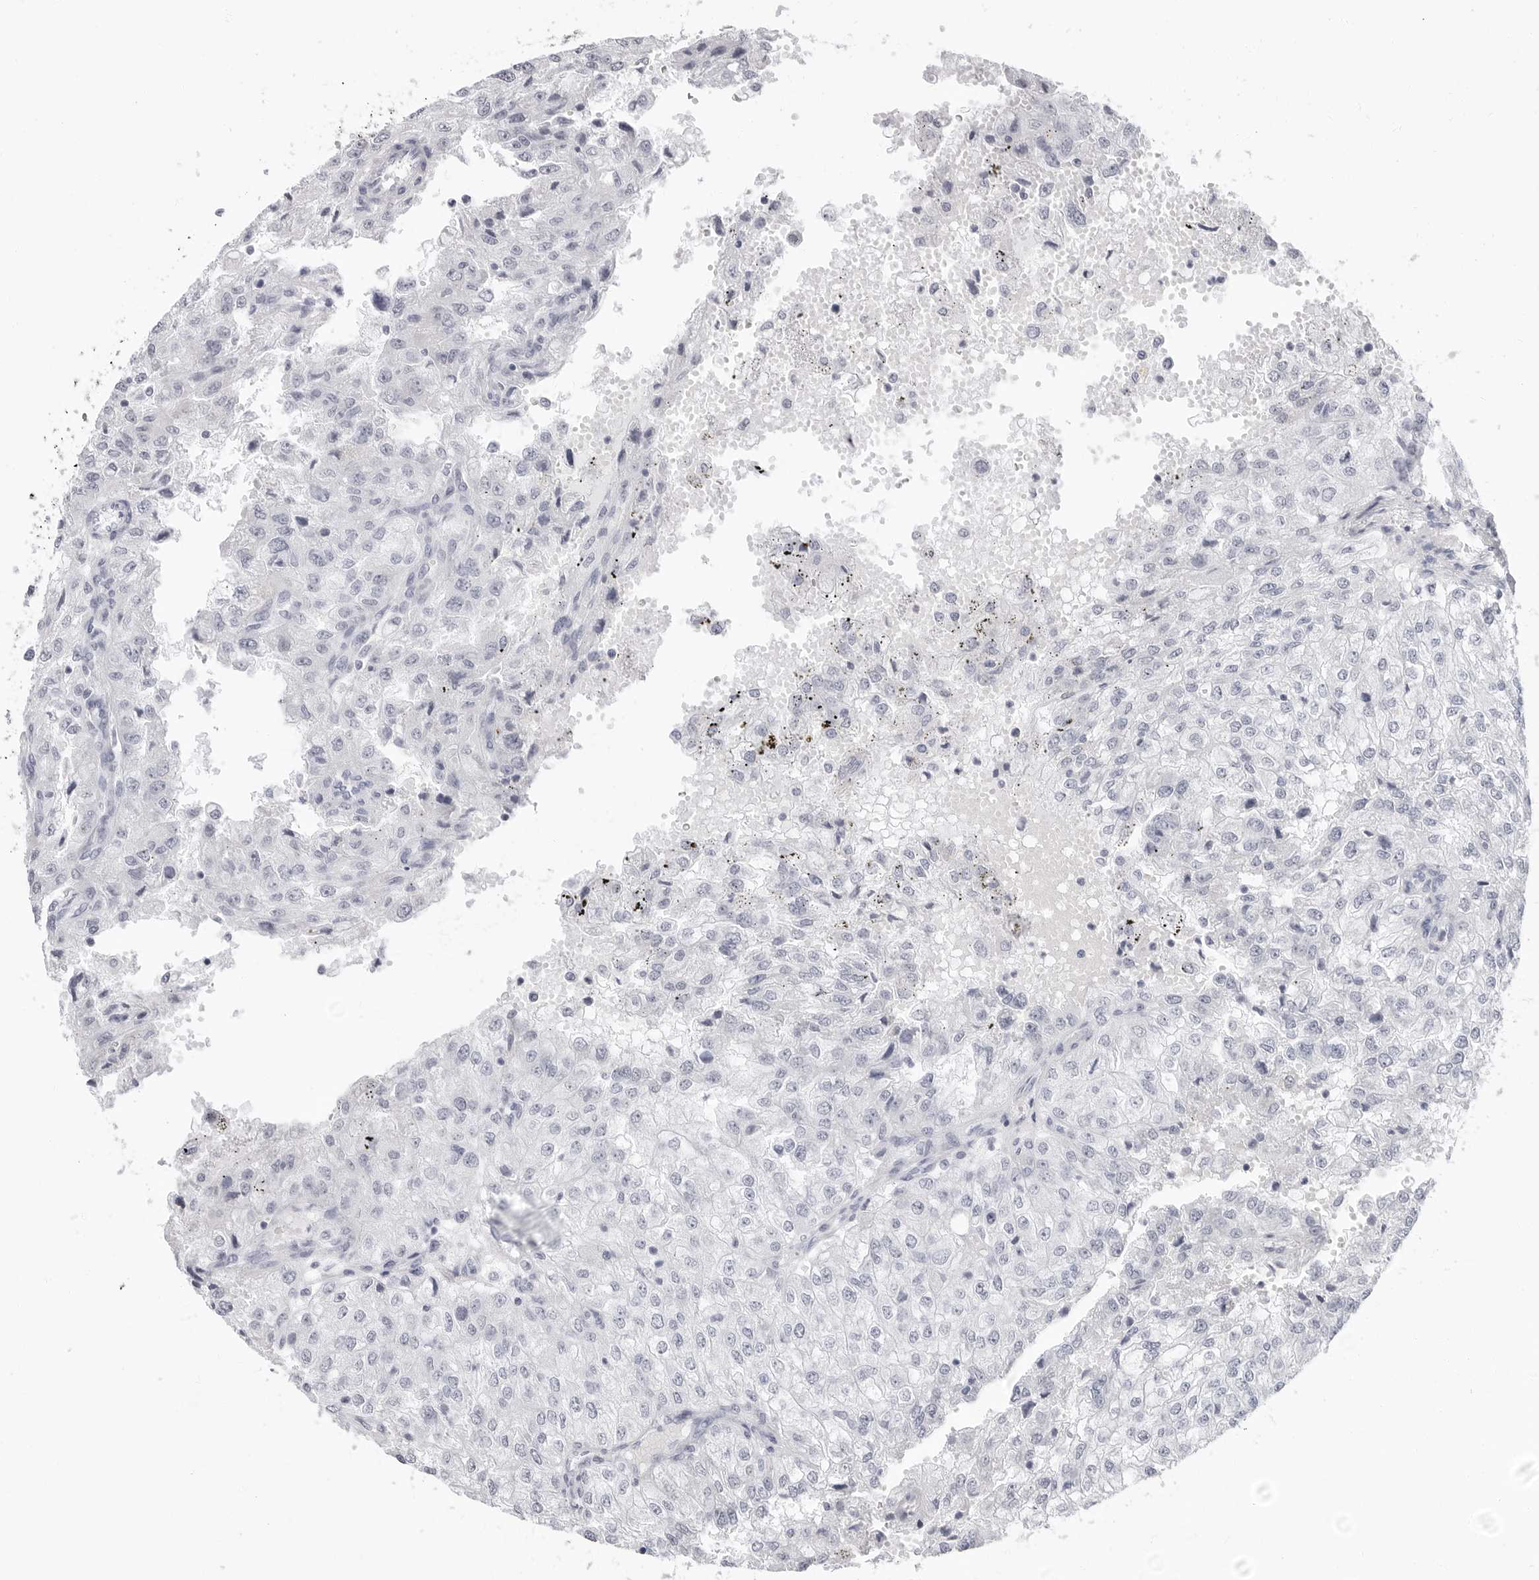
{"staining": {"intensity": "negative", "quantity": "none", "location": "none"}, "tissue": "renal cancer", "cell_type": "Tumor cells", "image_type": "cancer", "snomed": [{"axis": "morphology", "description": "Adenocarcinoma, NOS"}, {"axis": "topography", "description": "Kidney"}], "caption": "Immunohistochemical staining of adenocarcinoma (renal) reveals no significant expression in tumor cells.", "gene": "ERICH3", "patient": {"sex": "female", "age": 54}}